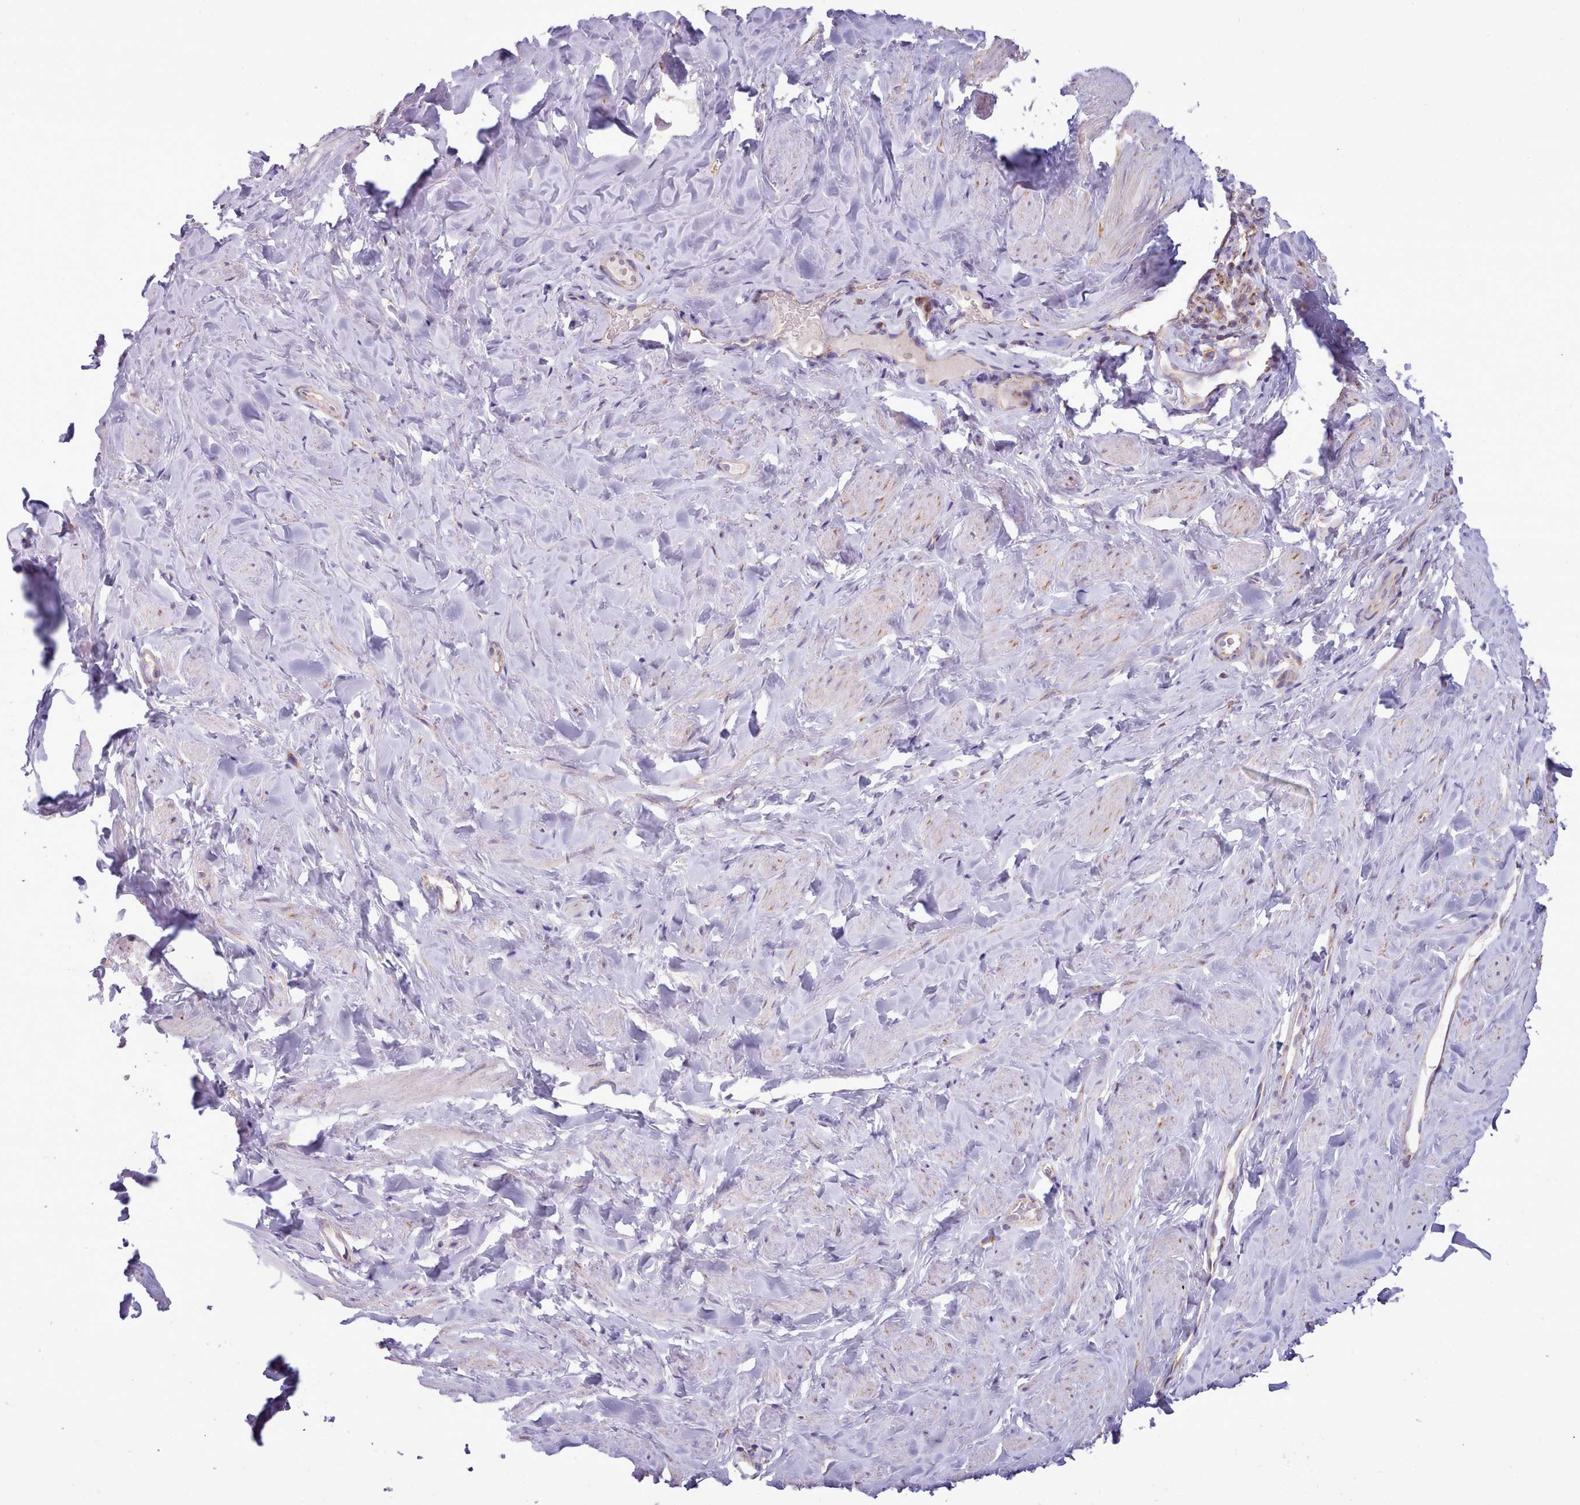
{"staining": {"intensity": "weak", "quantity": "<25%", "location": "cytoplasmic/membranous"}, "tissue": "smooth muscle", "cell_type": "Smooth muscle cells", "image_type": "normal", "snomed": [{"axis": "morphology", "description": "Normal tissue, NOS"}, {"axis": "topography", "description": "Smooth muscle"}, {"axis": "topography", "description": "Peripheral nerve tissue"}], "caption": "The micrograph shows no staining of smooth muscle cells in benign smooth muscle. (DAB (3,3'-diaminobenzidine) immunohistochemistry (IHC) visualized using brightfield microscopy, high magnification).", "gene": "SRP54", "patient": {"sex": "male", "age": 69}}